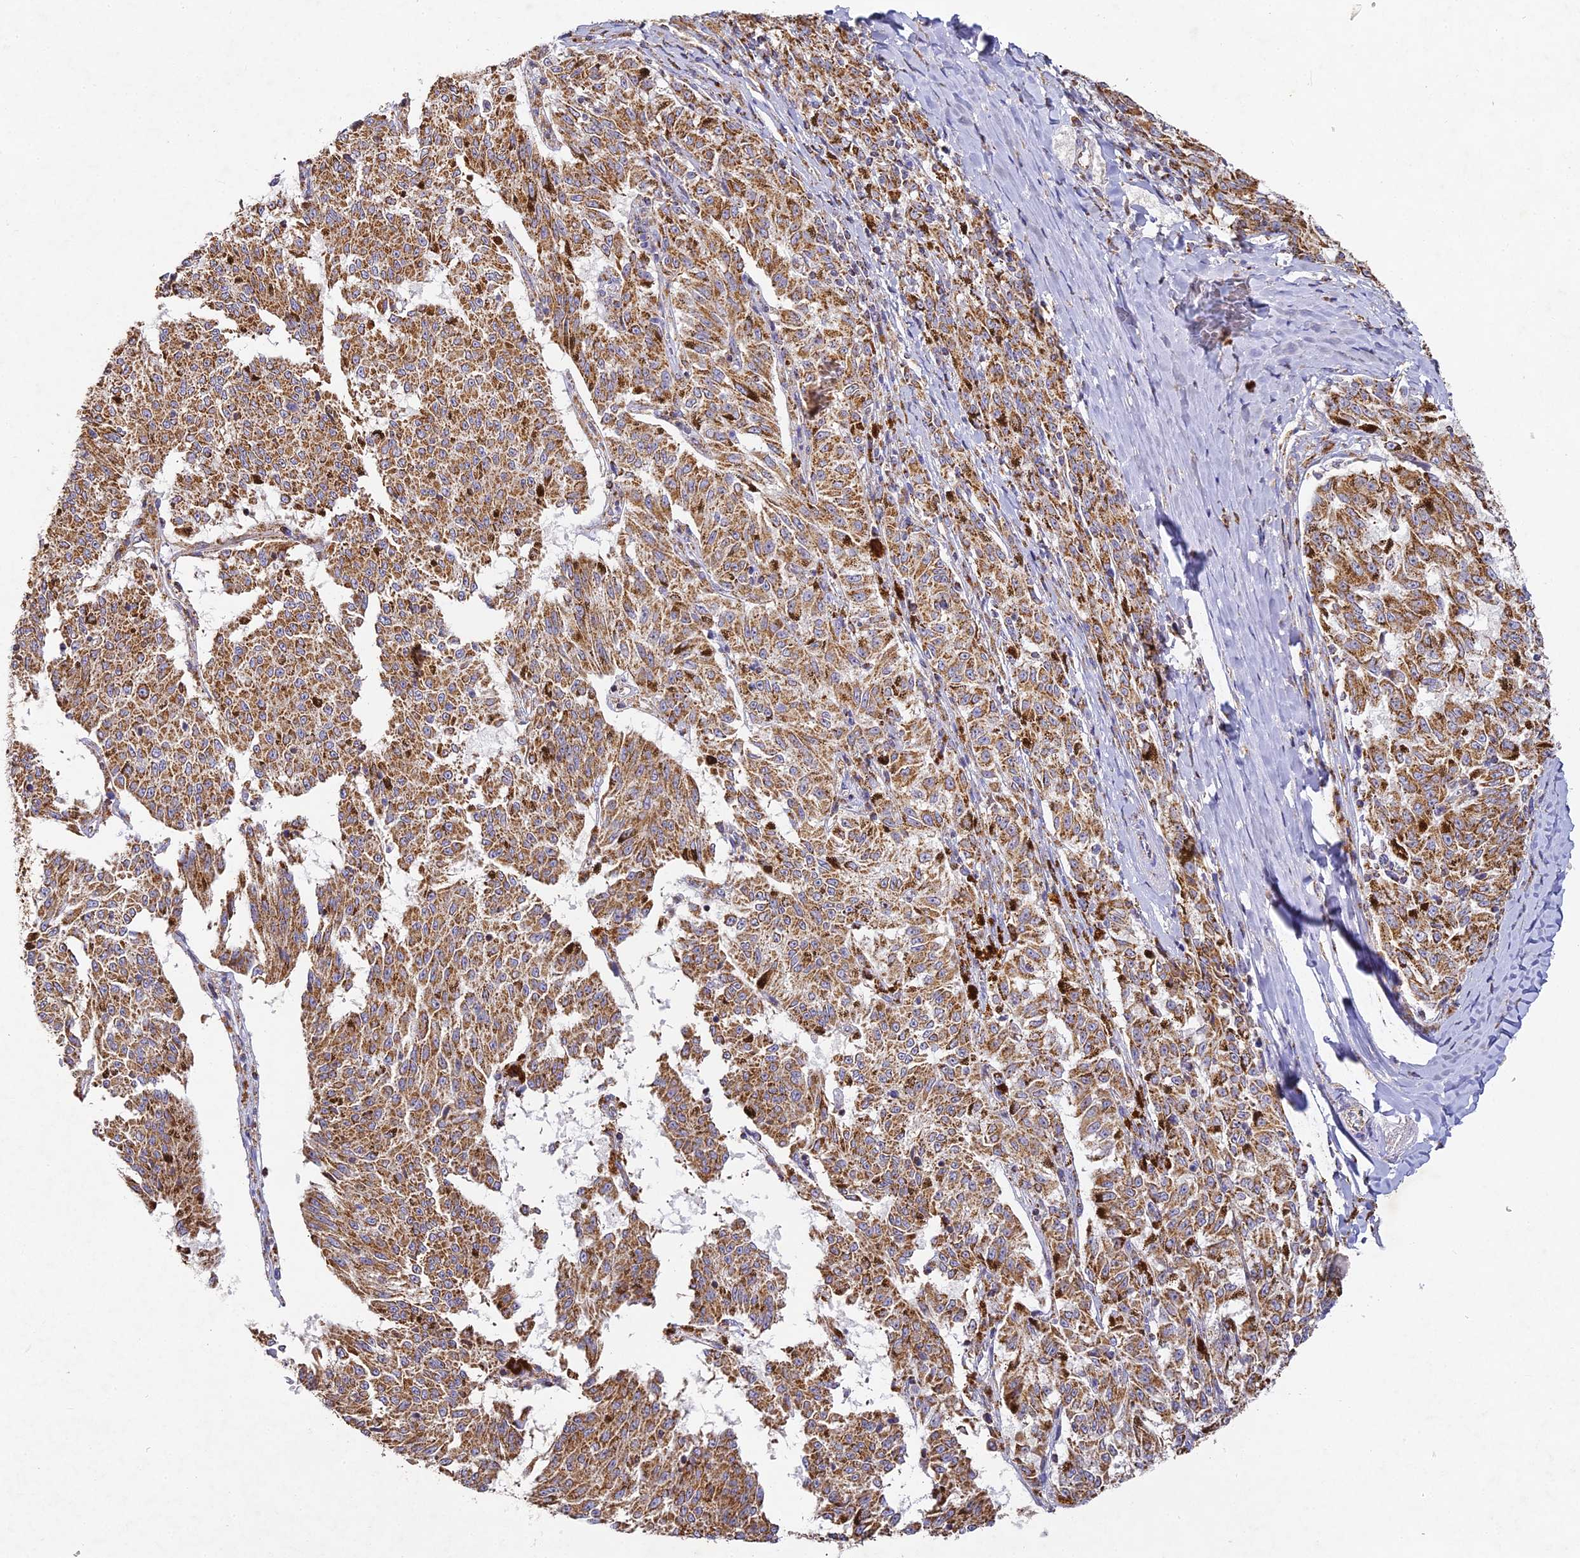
{"staining": {"intensity": "moderate", "quantity": ">75%", "location": "cytoplasmic/membranous"}, "tissue": "melanoma", "cell_type": "Tumor cells", "image_type": "cancer", "snomed": [{"axis": "morphology", "description": "Malignant melanoma, NOS"}, {"axis": "topography", "description": "Skin"}], "caption": "Malignant melanoma stained with IHC reveals moderate cytoplasmic/membranous expression in about >75% of tumor cells. (Stains: DAB (3,3'-diaminobenzidine) in brown, nuclei in blue, Microscopy: brightfield microscopy at high magnification).", "gene": "DONSON", "patient": {"sex": "female", "age": 72}}